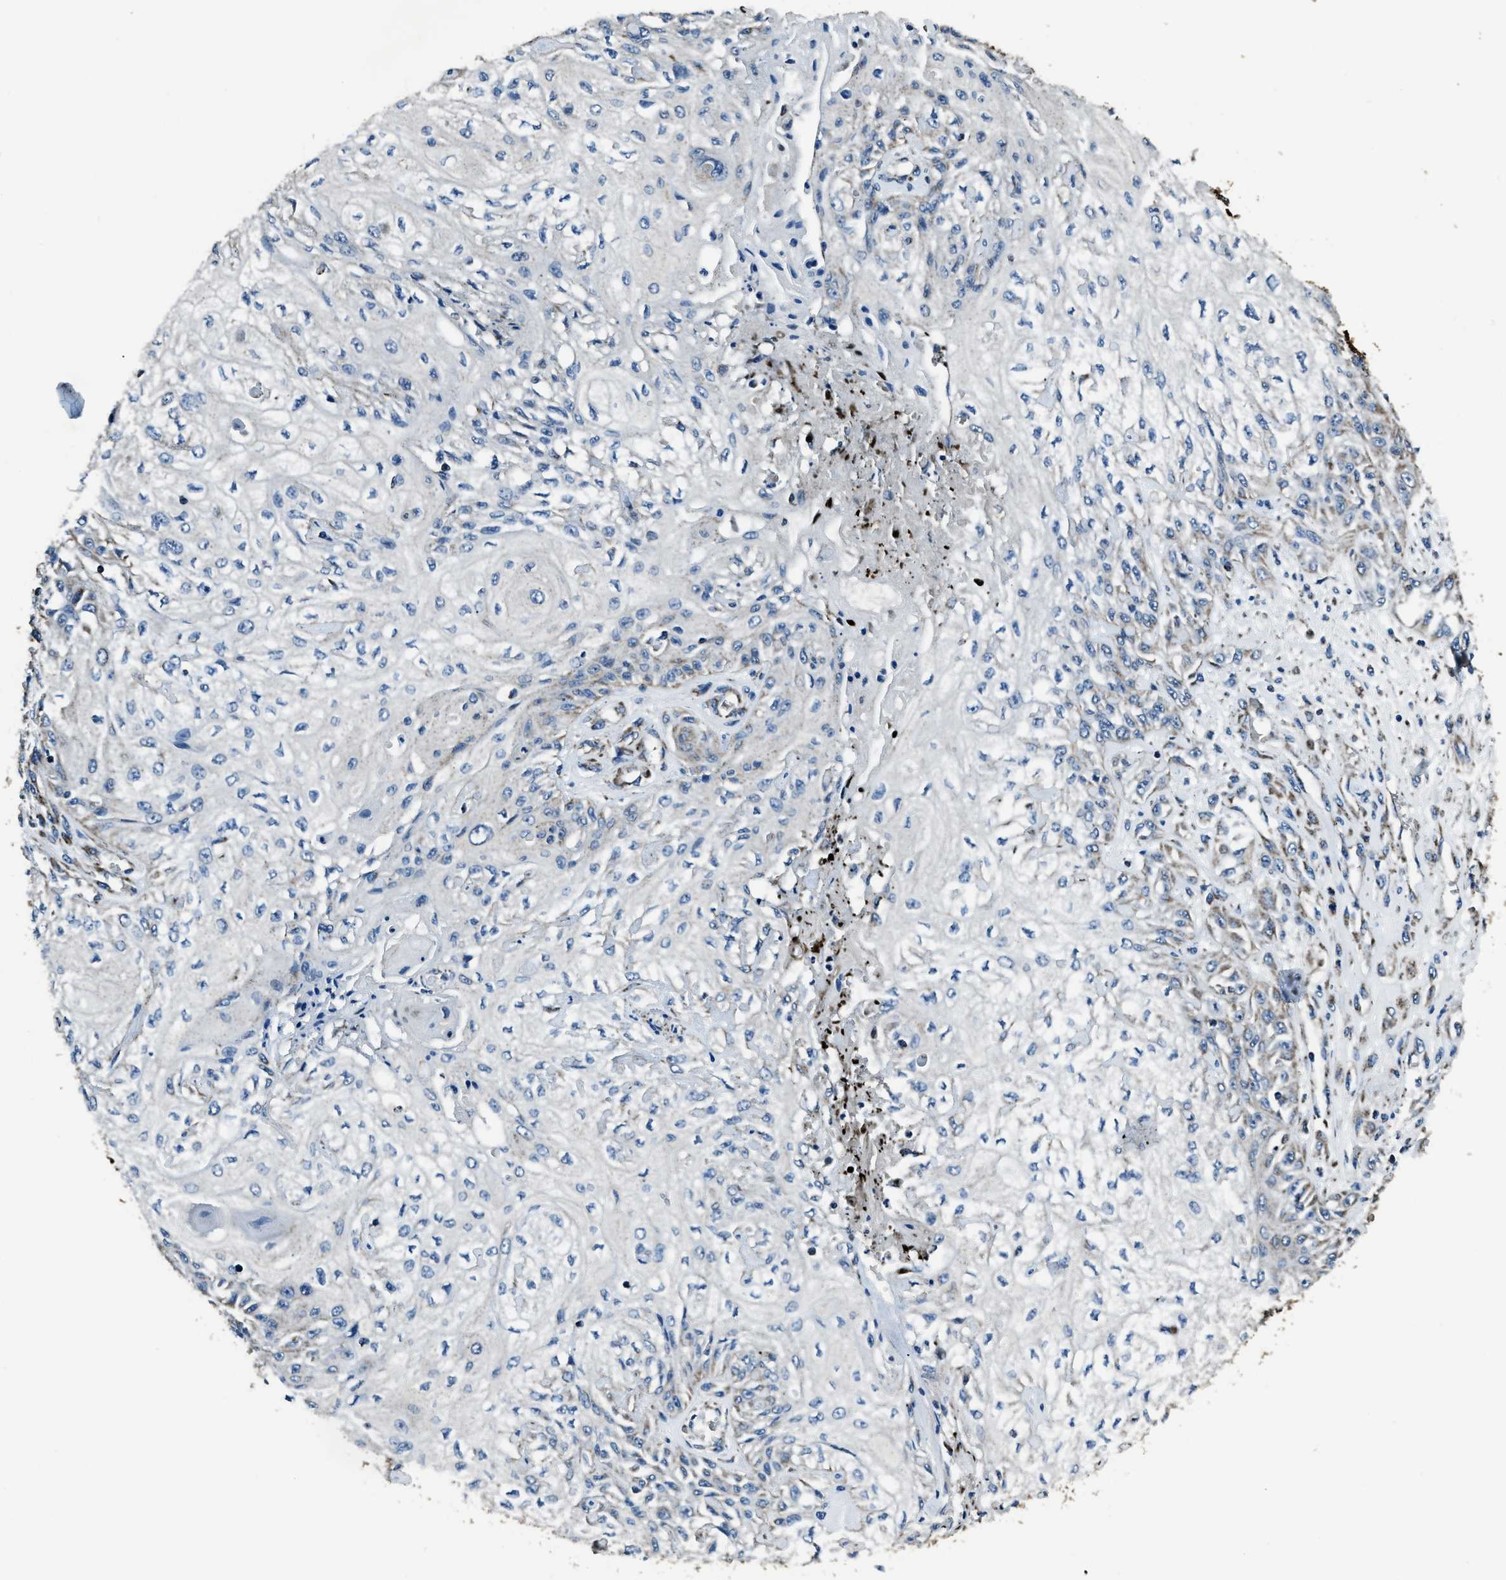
{"staining": {"intensity": "weak", "quantity": "<25%", "location": "cytoplasmic/membranous"}, "tissue": "skin cancer", "cell_type": "Tumor cells", "image_type": "cancer", "snomed": [{"axis": "morphology", "description": "Squamous cell carcinoma, NOS"}, {"axis": "morphology", "description": "Squamous cell carcinoma, metastatic, NOS"}, {"axis": "topography", "description": "Skin"}, {"axis": "topography", "description": "Lymph node"}], "caption": "This is an IHC micrograph of human skin squamous cell carcinoma. There is no expression in tumor cells.", "gene": "OGDH", "patient": {"sex": "male", "age": 75}}